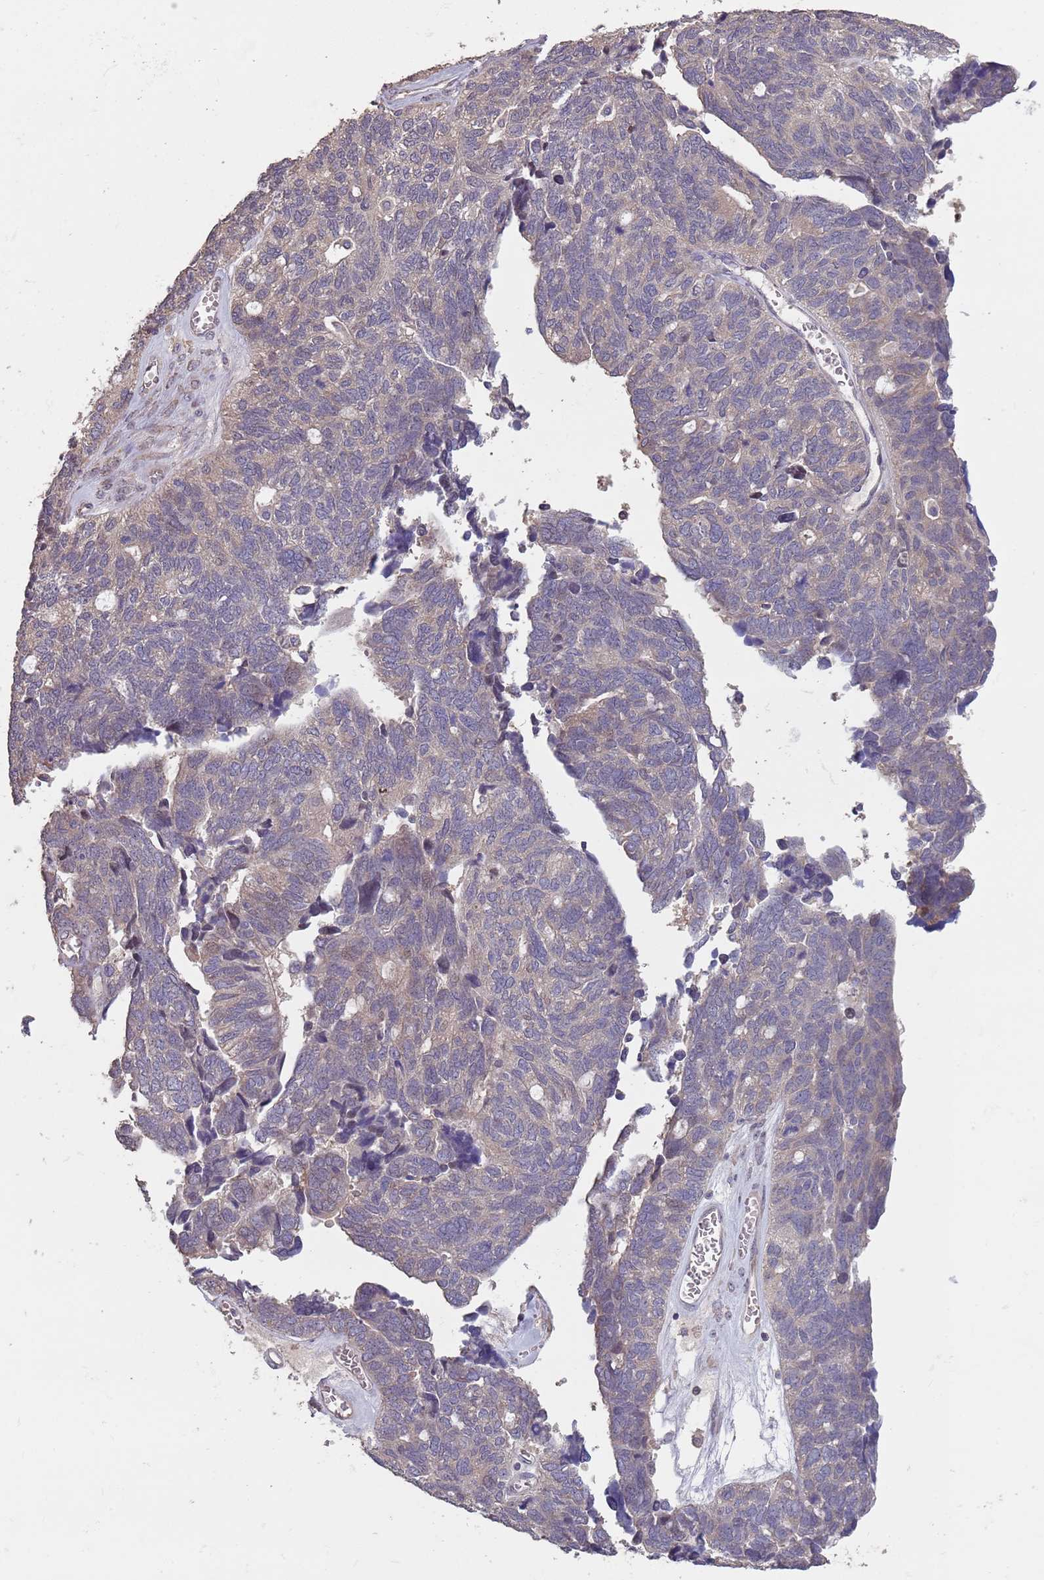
{"staining": {"intensity": "weak", "quantity": "<25%", "location": "cytoplasmic/membranous"}, "tissue": "ovarian cancer", "cell_type": "Tumor cells", "image_type": "cancer", "snomed": [{"axis": "morphology", "description": "Cystadenocarcinoma, serous, NOS"}, {"axis": "topography", "description": "Ovary"}], "caption": "The histopathology image demonstrates no significant positivity in tumor cells of serous cystadenocarcinoma (ovarian). (IHC, brightfield microscopy, high magnification).", "gene": "MBD3L1", "patient": {"sex": "female", "age": 79}}